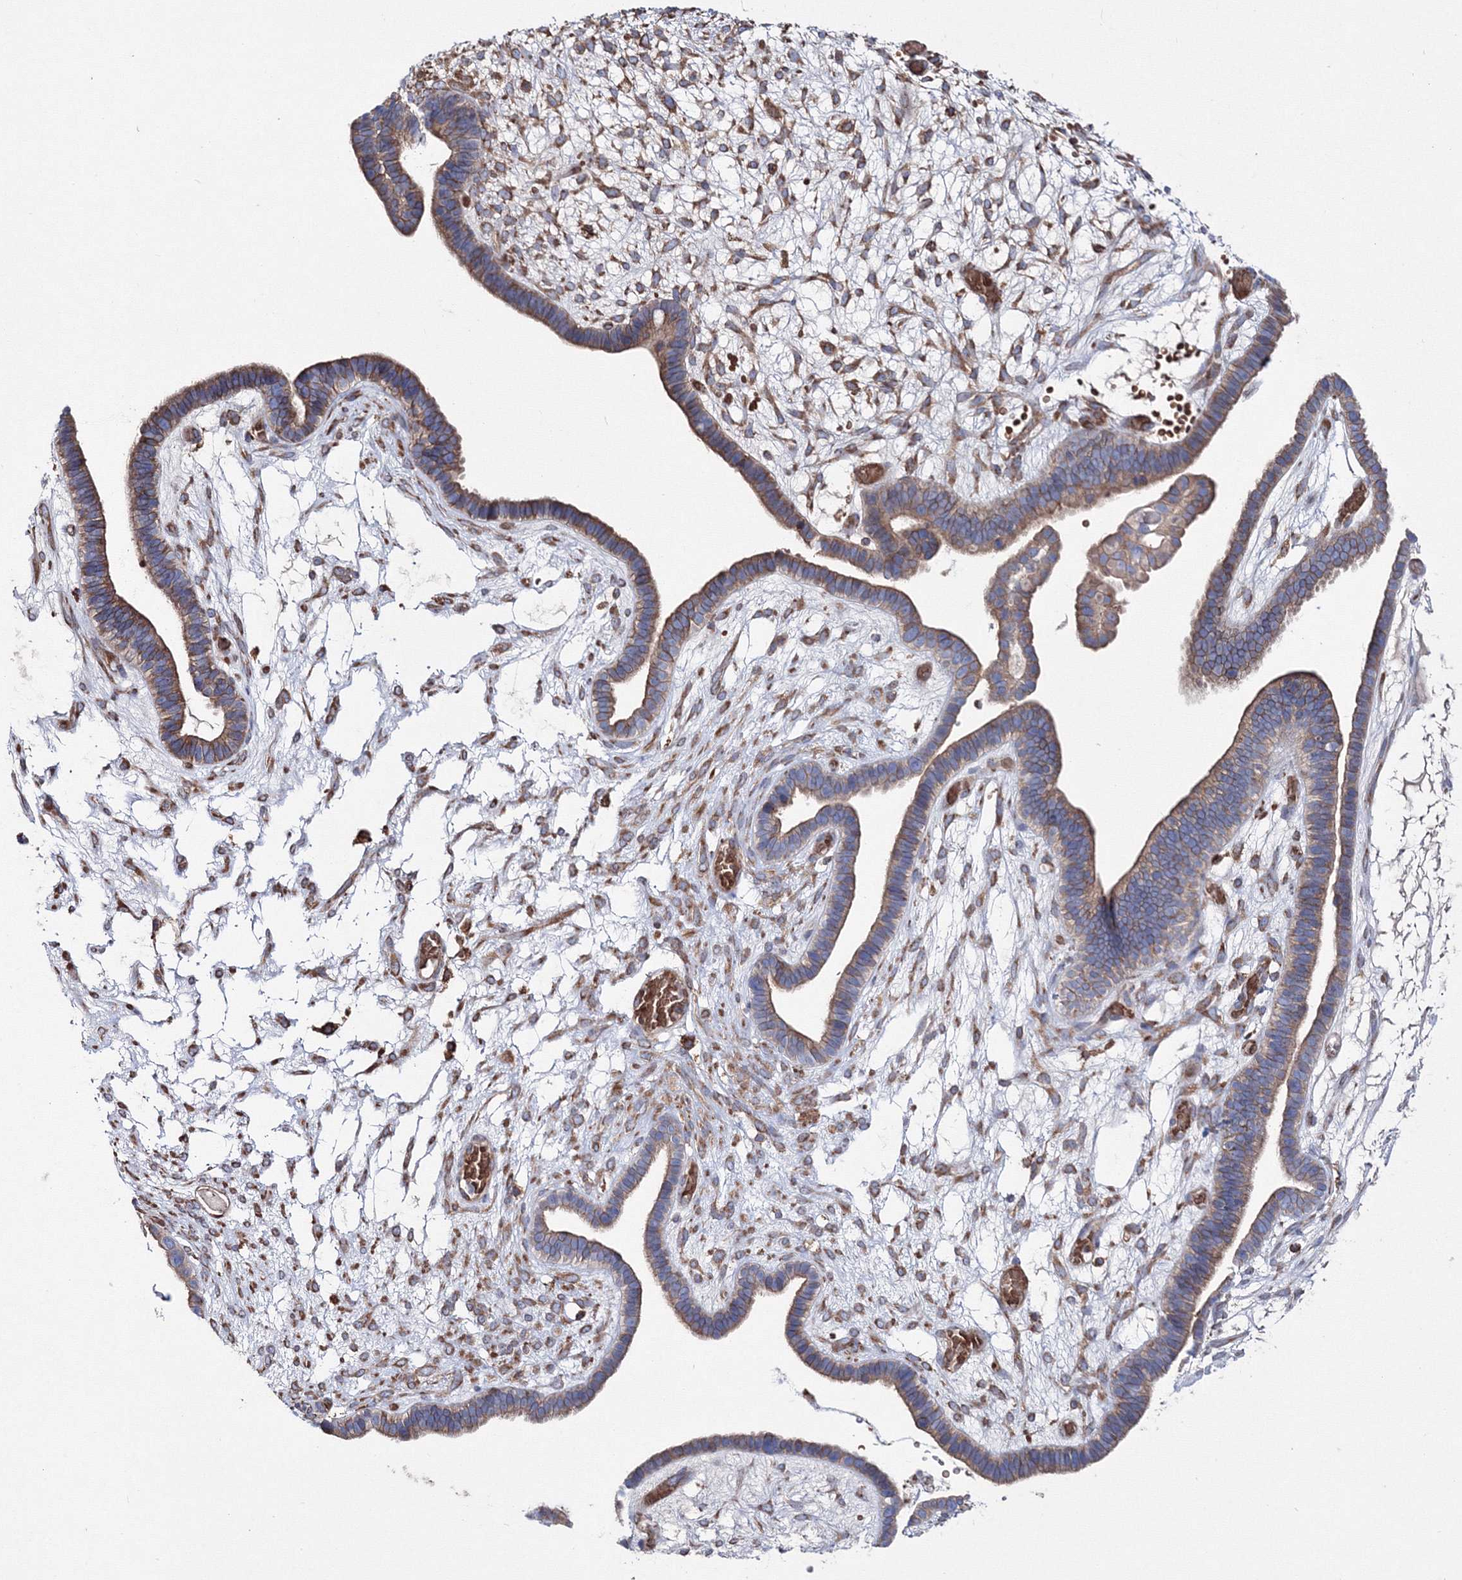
{"staining": {"intensity": "weak", "quantity": ">75%", "location": "cytoplasmic/membranous"}, "tissue": "ovarian cancer", "cell_type": "Tumor cells", "image_type": "cancer", "snomed": [{"axis": "morphology", "description": "Cystadenocarcinoma, serous, NOS"}, {"axis": "topography", "description": "Ovary"}], "caption": "Immunohistochemistry histopathology image of neoplastic tissue: human serous cystadenocarcinoma (ovarian) stained using immunohistochemistry (IHC) displays low levels of weak protein expression localized specifically in the cytoplasmic/membranous of tumor cells, appearing as a cytoplasmic/membranous brown color.", "gene": "VPS8", "patient": {"sex": "female", "age": 56}}